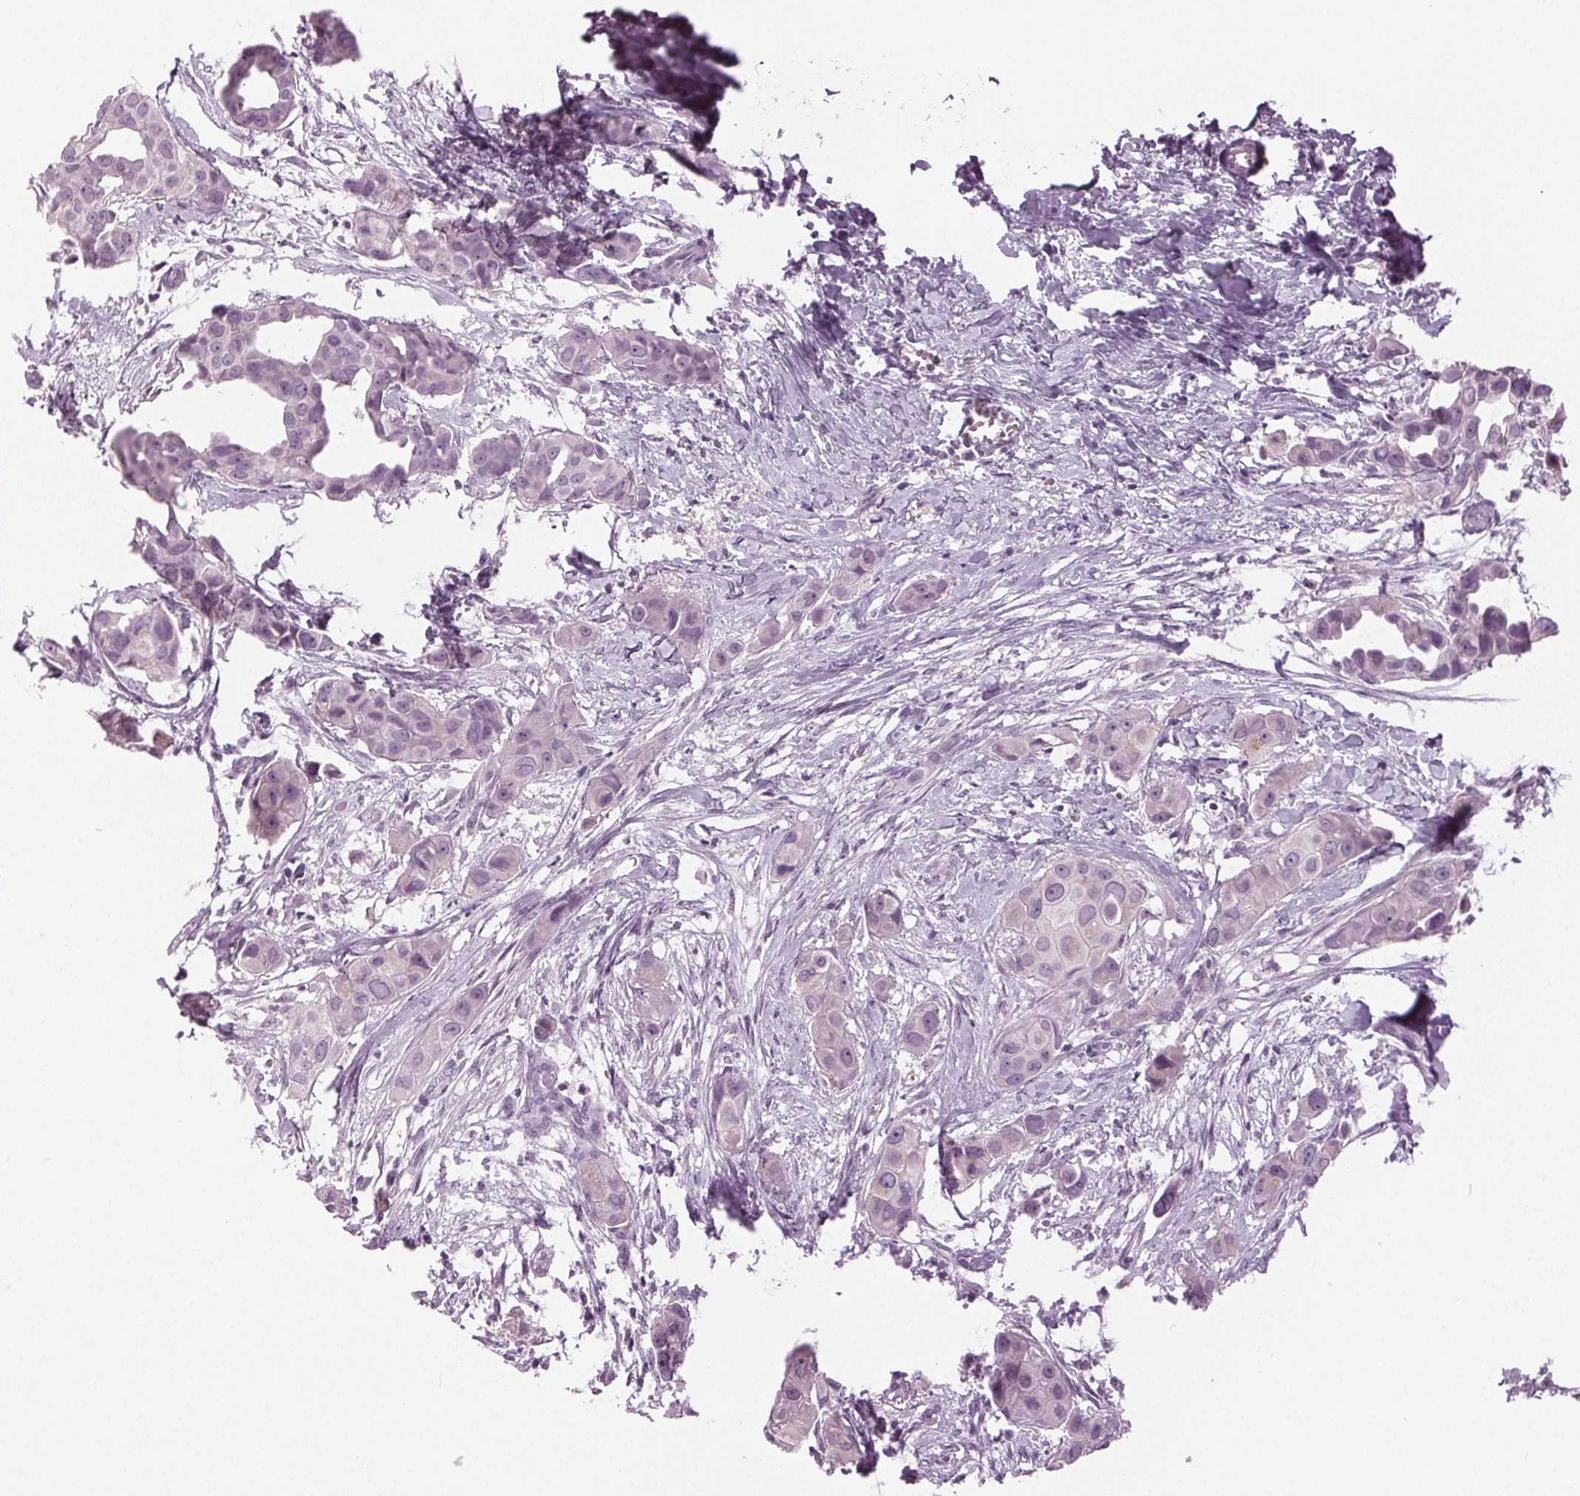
{"staining": {"intensity": "negative", "quantity": "none", "location": "none"}, "tissue": "breast cancer", "cell_type": "Tumor cells", "image_type": "cancer", "snomed": [{"axis": "morphology", "description": "Duct carcinoma"}, {"axis": "topography", "description": "Breast"}], "caption": "A micrograph of human breast cancer (invasive ductal carcinoma) is negative for staining in tumor cells.", "gene": "DNAH12", "patient": {"sex": "female", "age": 38}}